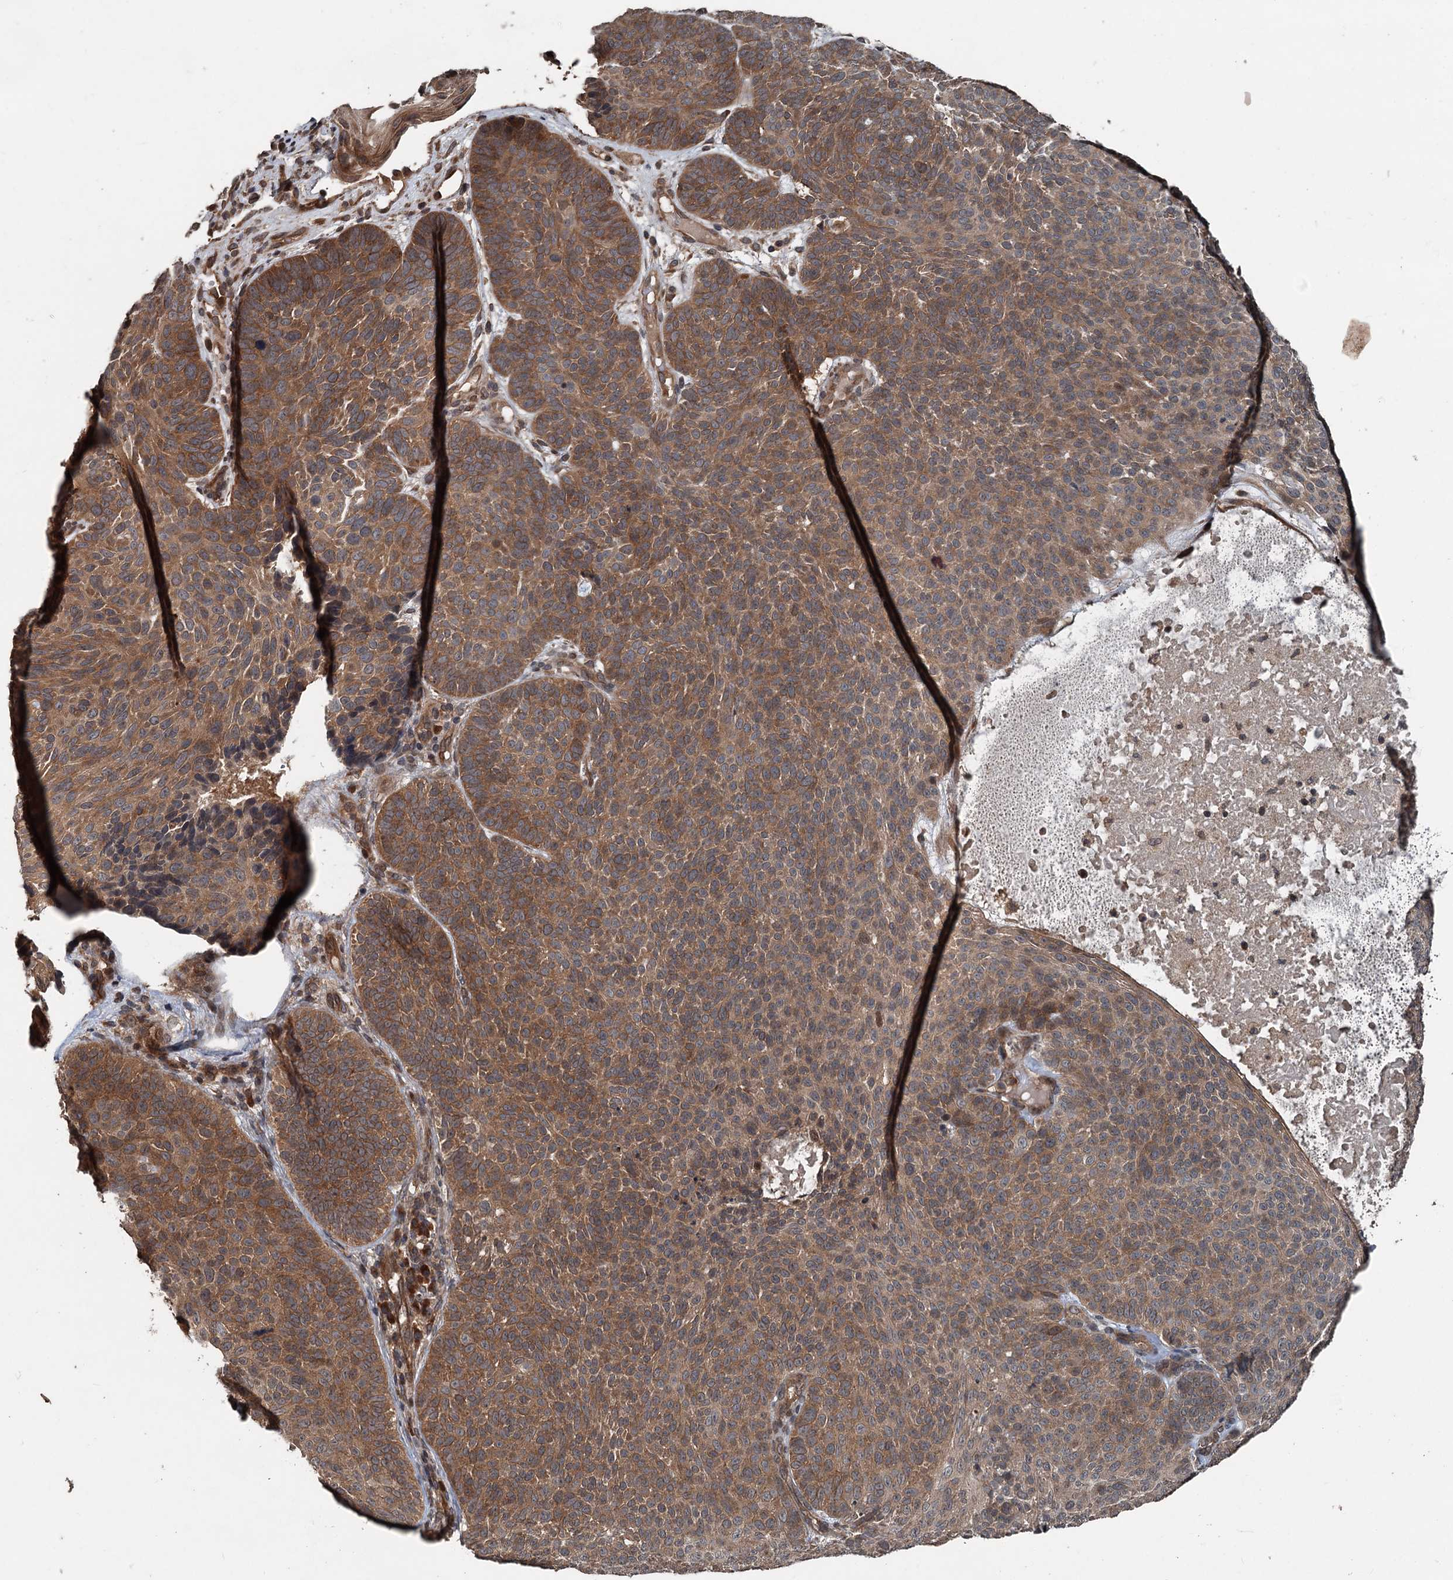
{"staining": {"intensity": "moderate", "quantity": ">75%", "location": "cytoplasmic/membranous"}, "tissue": "skin cancer", "cell_type": "Tumor cells", "image_type": "cancer", "snomed": [{"axis": "morphology", "description": "Basal cell carcinoma"}, {"axis": "topography", "description": "Skin"}], "caption": "Immunohistochemical staining of human basal cell carcinoma (skin) reveals medium levels of moderate cytoplasmic/membranous positivity in approximately >75% of tumor cells.", "gene": "N4BP2L2", "patient": {"sex": "male", "age": 85}}